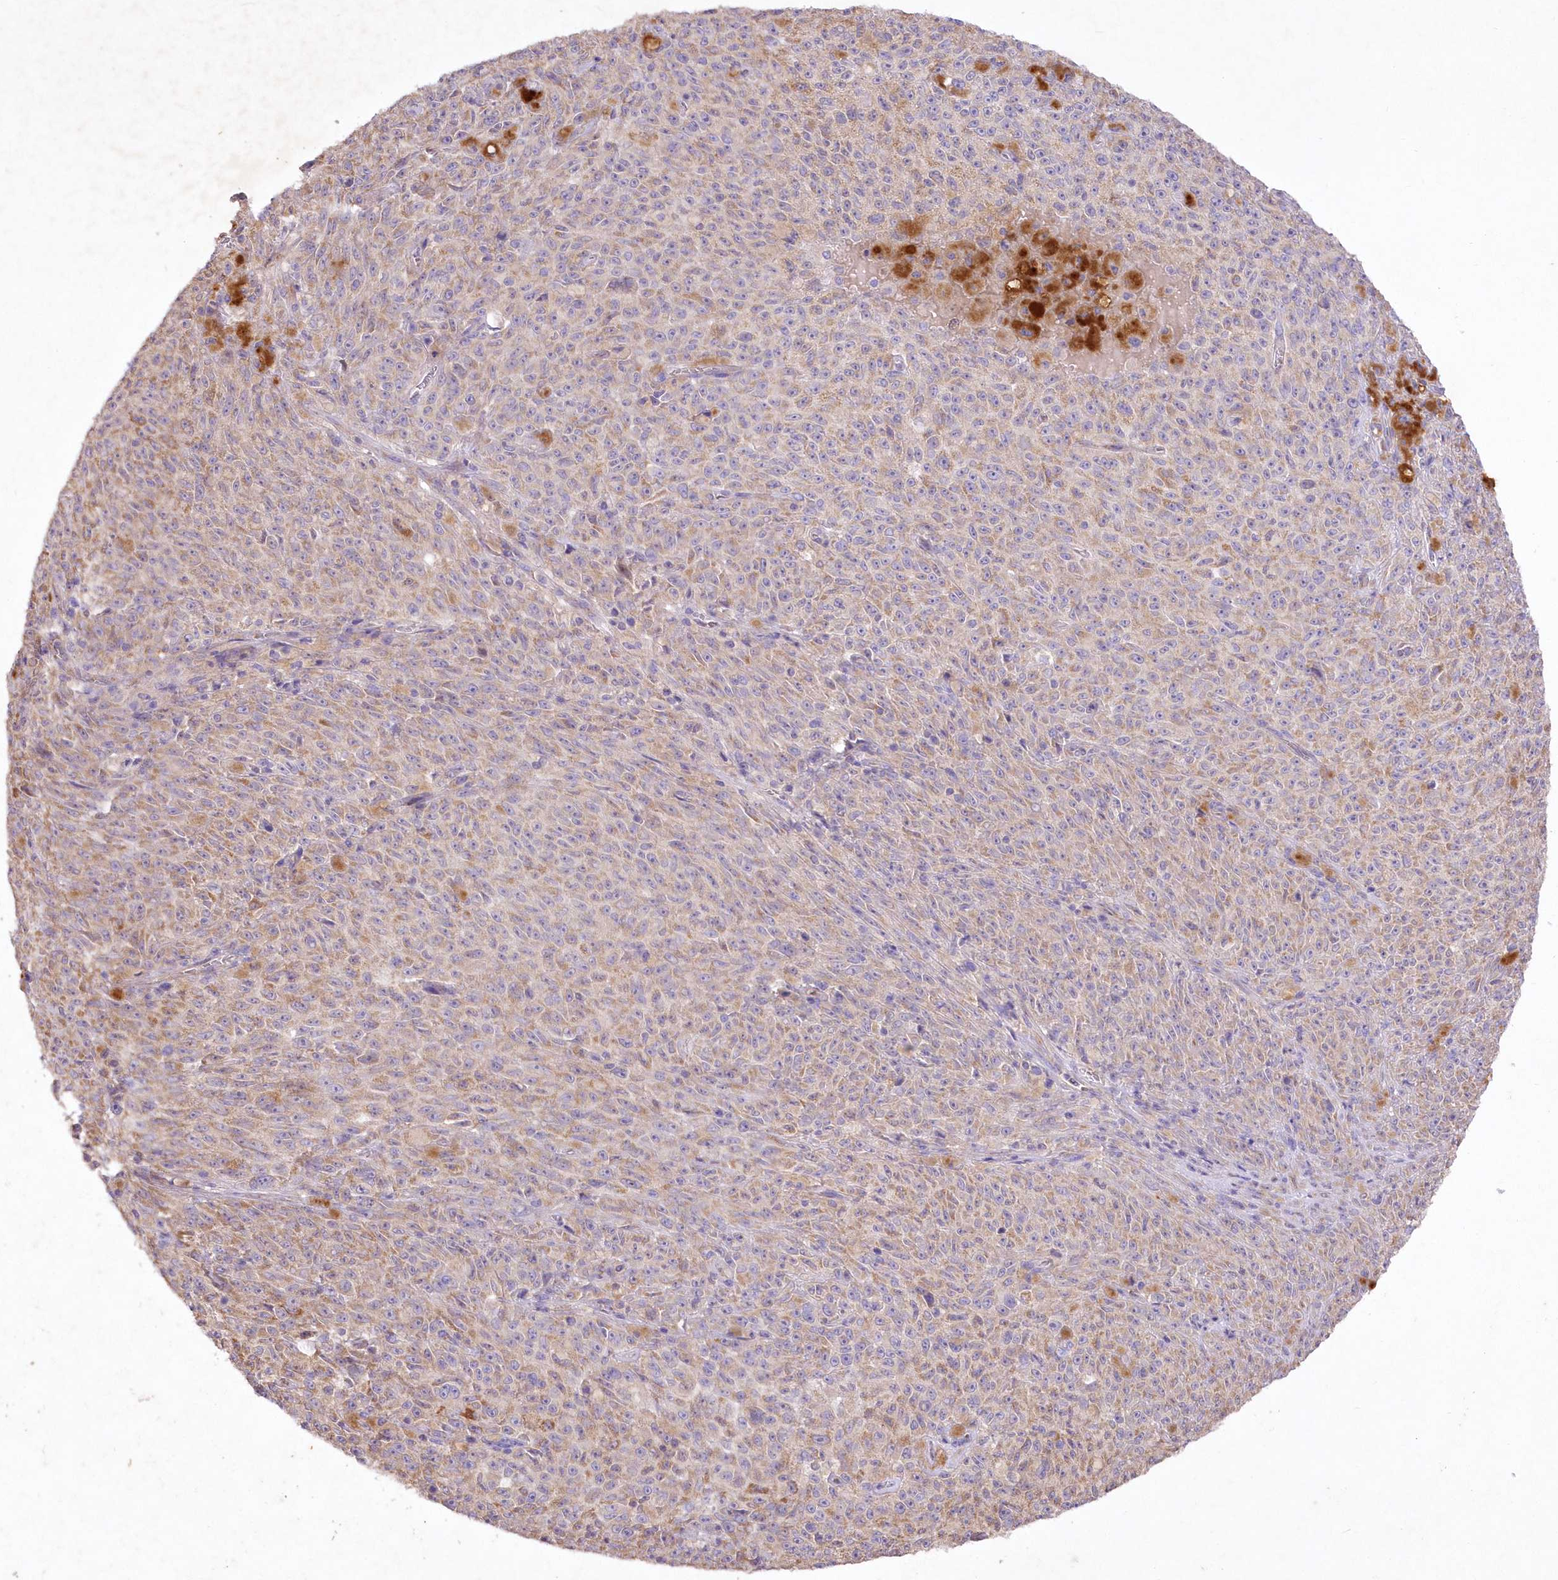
{"staining": {"intensity": "weak", "quantity": ">75%", "location": "cytoplasmic/membranous"}, "tissue": "melanoma", "cell_type": "Tumor cells", "image_type": "cancer", "snomed": [{"axis": "morphology", "description": "Malignant melanoma, NOS"}, {"axis": "topography", "description": "Skin"}], "caption": "This is a photomicrograph of IHC staining of malignant melanoma, which shows weak positivity in the cytoplasmic/membranous of tumor cells.", "gene": "ITSN2", "patient": {"sex": "female", "age": 82}}